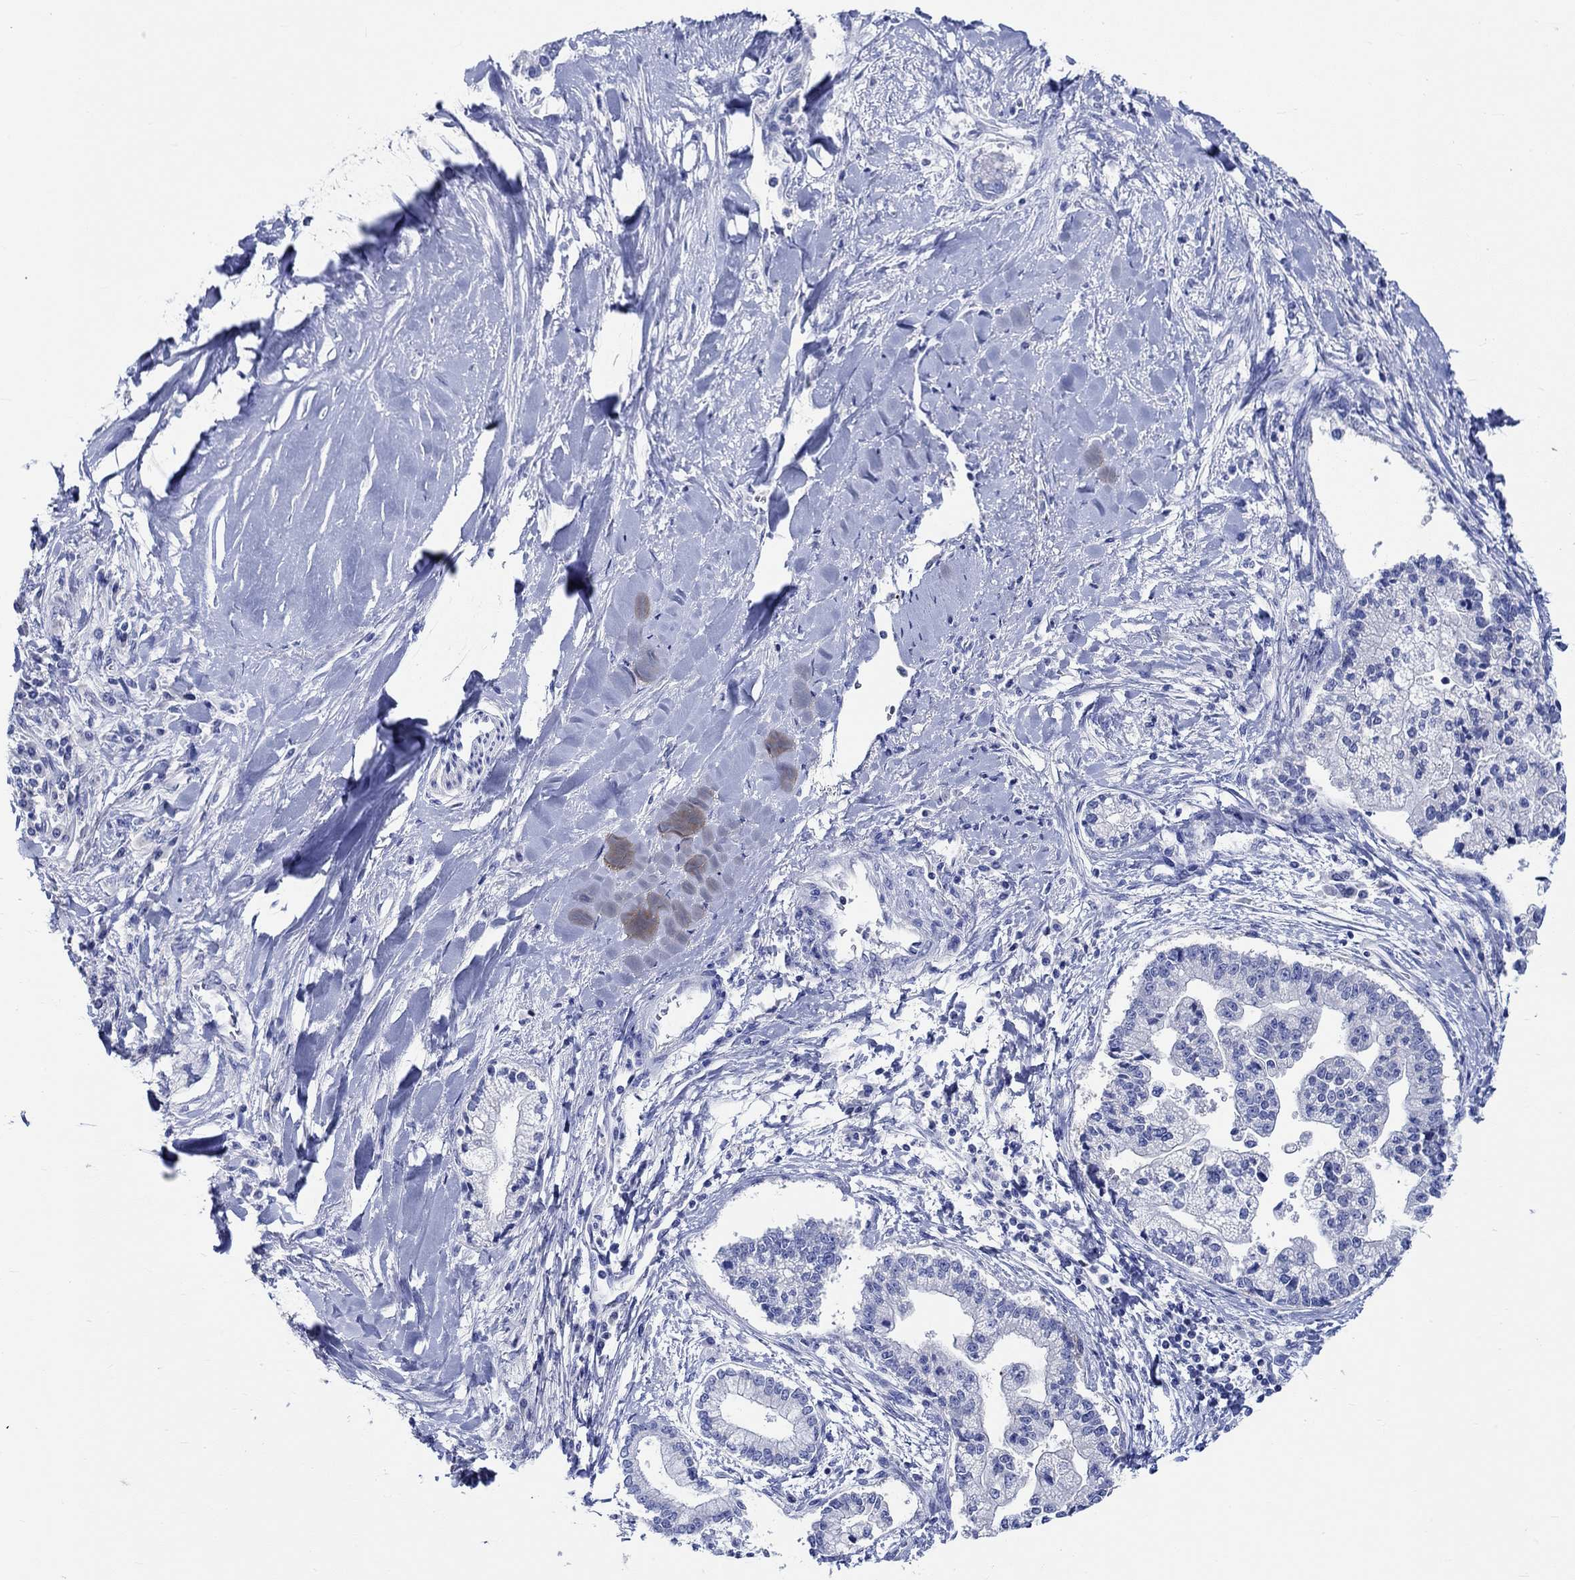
{"staining": {"intensity": "negative", "quantity": "none", "location": "none"}, "tissue": "liver cancer", "cell_type": "Tumor cells", "image_type": "cancer", "snomed": [{"axis": "morphology", "description": "Cholangiocarcinoma"}, {"axis": "topography", "description": "Liver"}], "caption": "Immunohistochemical staining of cholangiocarcinoma (liver) demonstrates no significant positivity in tumor cells.", "gene": "PTPRN2", "patient": {"sex": "male", "age": 50}}